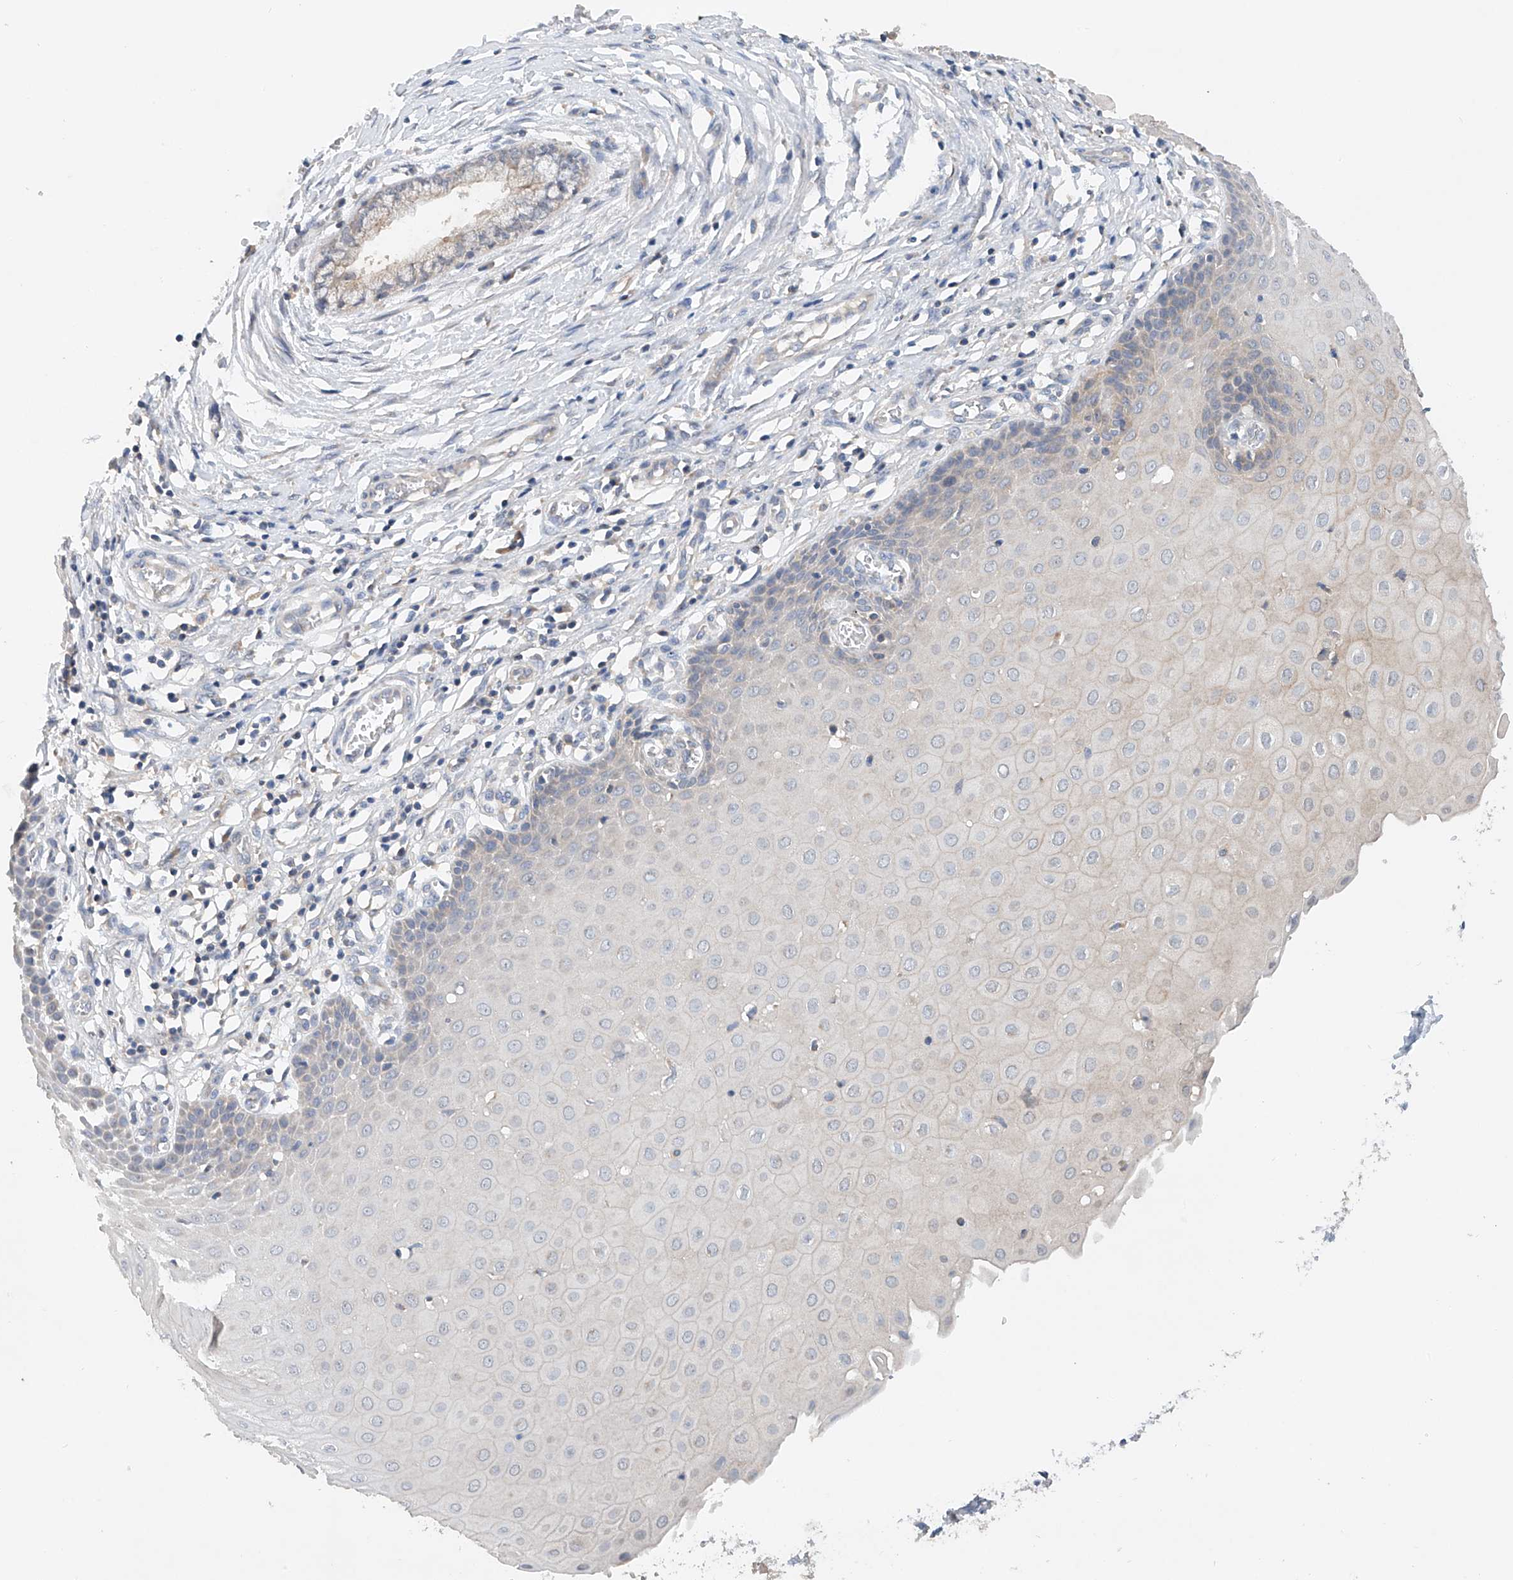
{"staining": {"intensity": "moderate", "quantity": "<25%", "location": "cytoplasmic/membranous"}, "tissue": "cervix", "cell_type": "Glandular cells", "image_type": "normal", "snomed": [{"axis": "morphology", "description": "Normal tissue, NOS"}, {"axis": "topography", "description": "Cervix"}], "caption": "Immunohistochemical staining of benign cervix reveals <25% levels of moderate cytoplasmic/membranous protein expression in about <25% of glandular cells. (Brightfield microscopy of DAB IHC at high magnification).", "gene": "GPC4", "patient": {"sex": "female", "age": 55}}